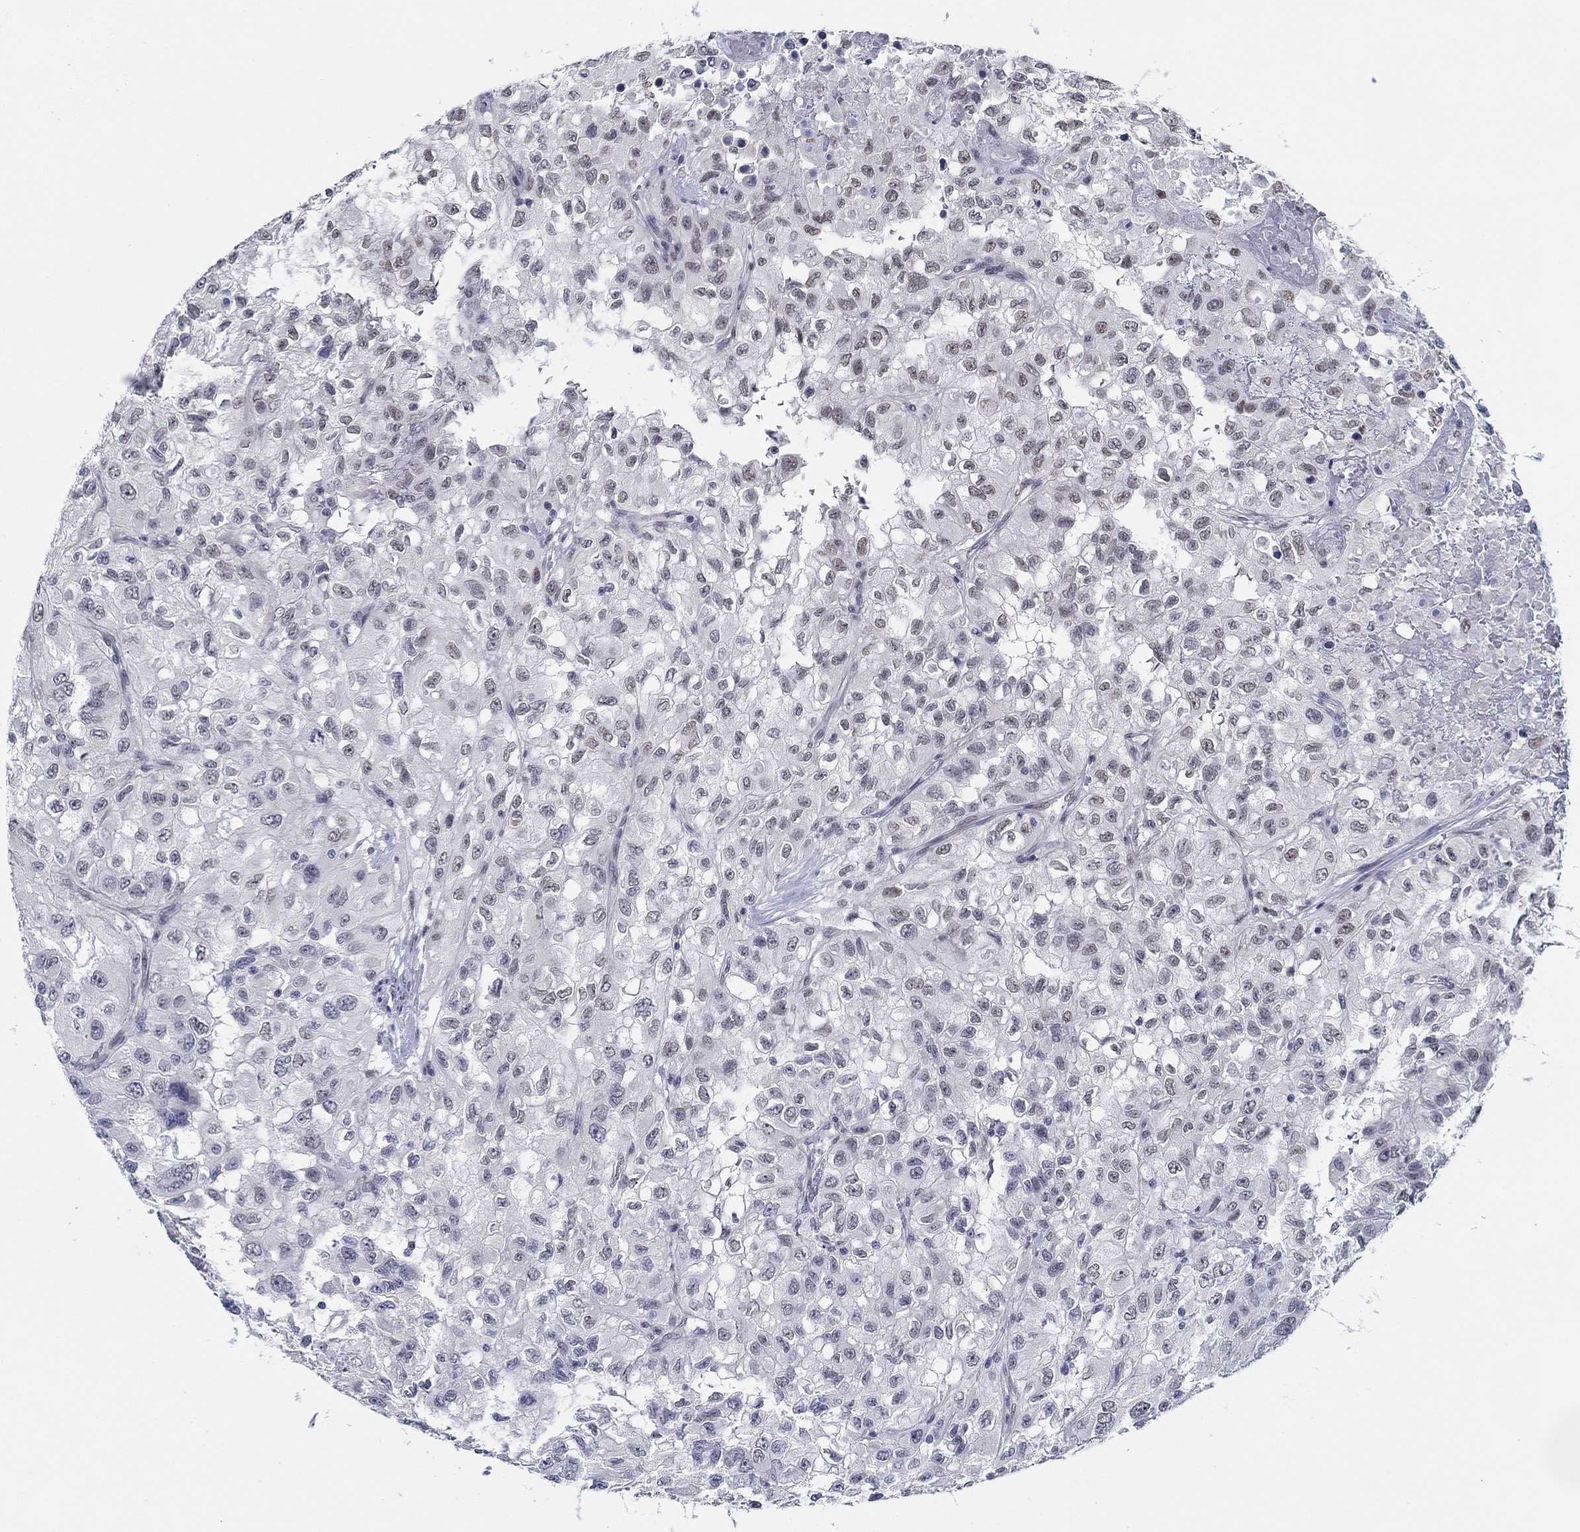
{"staining": {"intensity": "weak", "quantity": "25%-75%", "location": "nuclear"}, "tissue": "renal cancer", "cell_type": "Tumor cells", "image_type": "cancer", "snomed": [{"axis": "morphology", "description": "Adenocarcinoma, NOS"}, {"axis": "topography", "description": "Kidney"}], "caption": "Immunohistochemistry image of neoplastic tissue: renal cancer (adenocarcinoma) stained using immunohistochemistry (IHC) reveals low levels of weak protein expression localized specifically in the nuclear of tumor cells, appearing as a nuclear brown color.", "gene": "SLC34A1", "patient": {"sex": "male", "age": 64}}